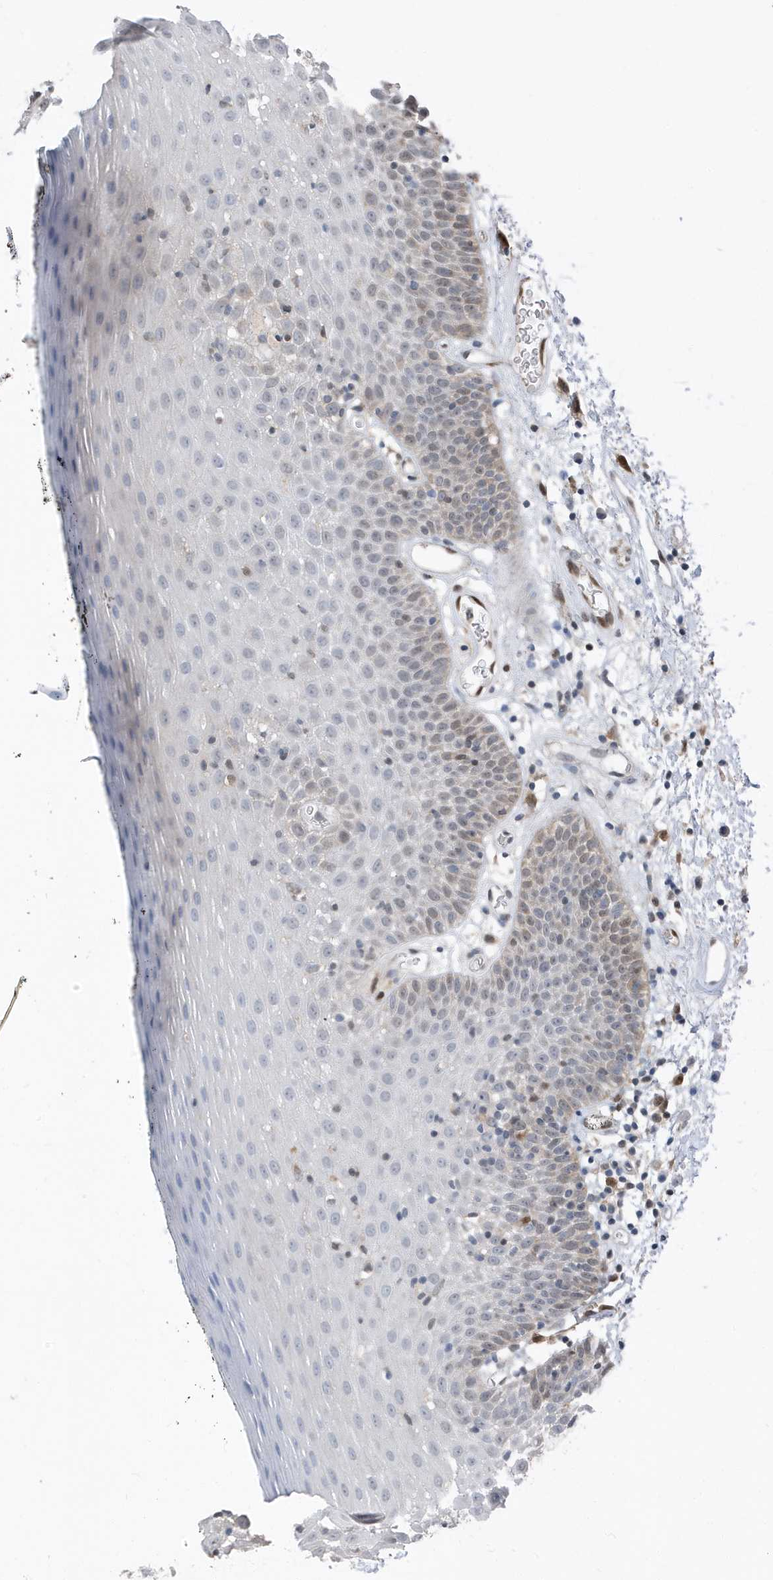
{"staining": {"intensity": "moderate", "quantity": "<25%", "location": "cytoplasmic/membranous,nuclear"}, "tissue": "oral mucosa", "cell_type": "Squamous epithelial cells", "image_type": "normal", "snomed": [{"axis": "morphology", "description": "Normal tissue, NOS"}, {"axis": "topography", "description": "Oral tissue"}], "caption": "Brown immunohistochemical staining in unremarkable human oral mucosa reveals moderate cytoplasmic/membranous,nuclear staining in about <25% of squamous epithelial cells. (DAB IHC with brightfield microscopy, high magnification).", "gene": "NCOA7", "patient": {"sex": "male", "age": 74}}